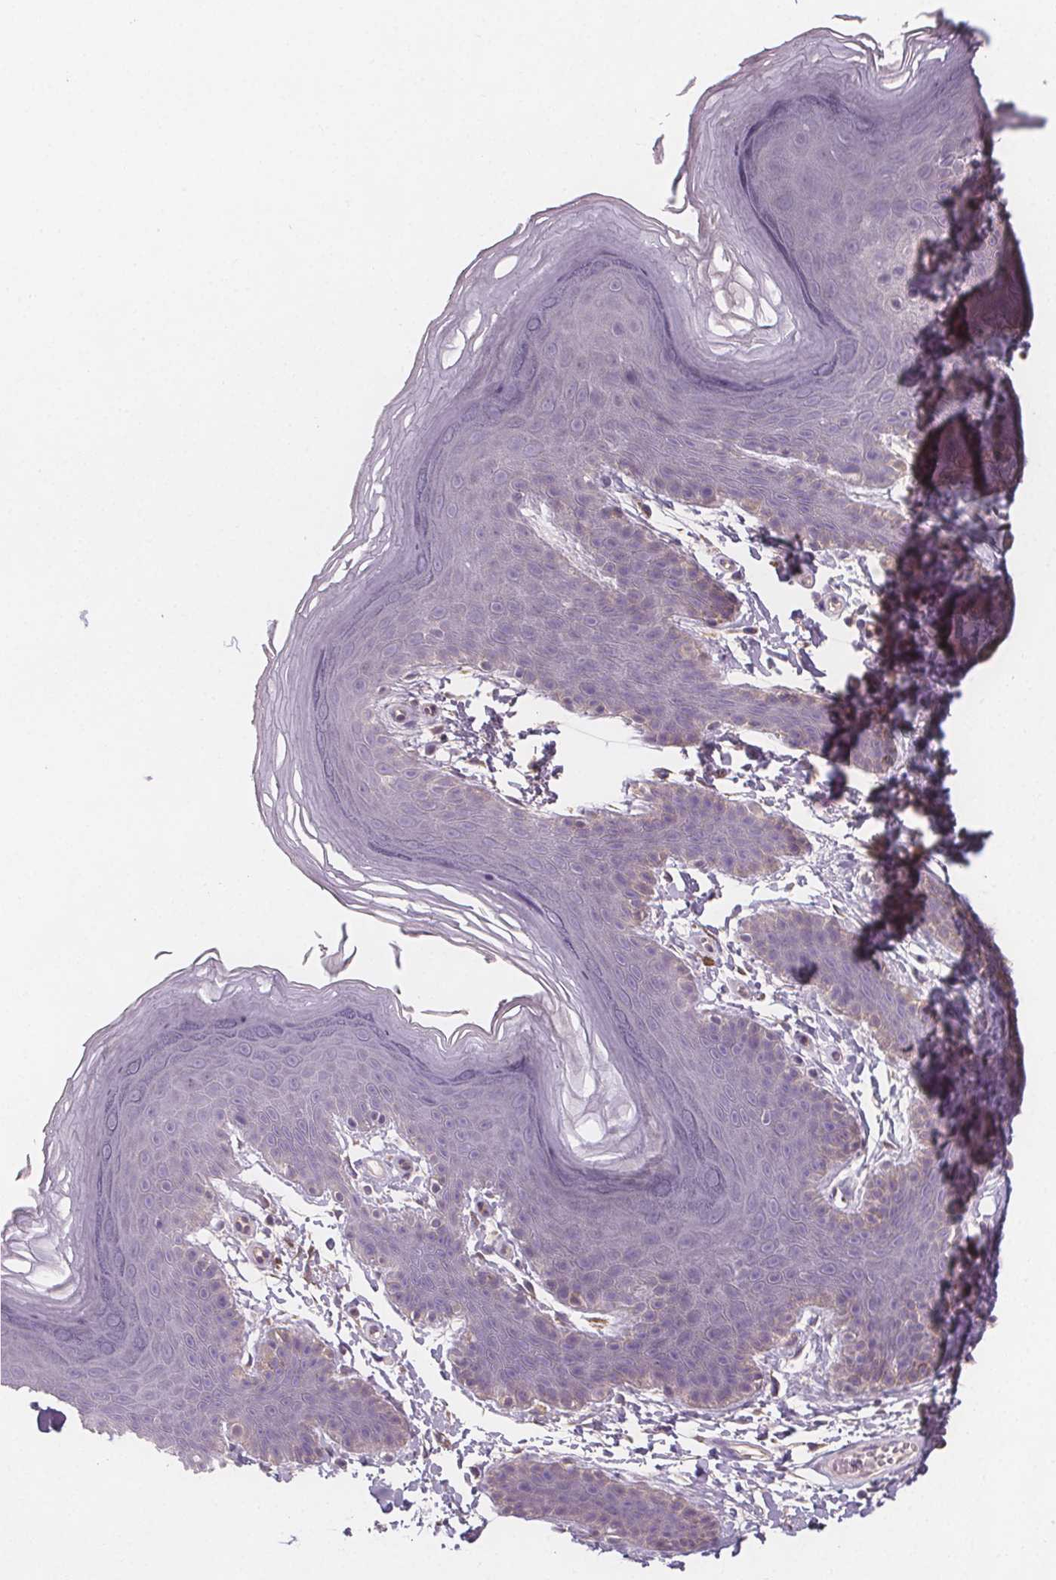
{"staining": {"intensity": "negative", "quantity": "none", "location": "none"}, "tissue": "skin", "cell_type": "Epidermal cells", "image_type": "normal", "snomed": [{"axis": "morphology", "description": "Normal tissue, NOS"}, {"axis": "topography", "description": "Anal"}], "caption": "Epidermal cells show no significant protein expression in benign skin. Brightfield microscopy of immunohistochemistry stained with DAB (brown) and hematoxylin (blue), captured at high magnification.", "gene": "VNN1", "patient": {"sex": "male", "age": 53}}